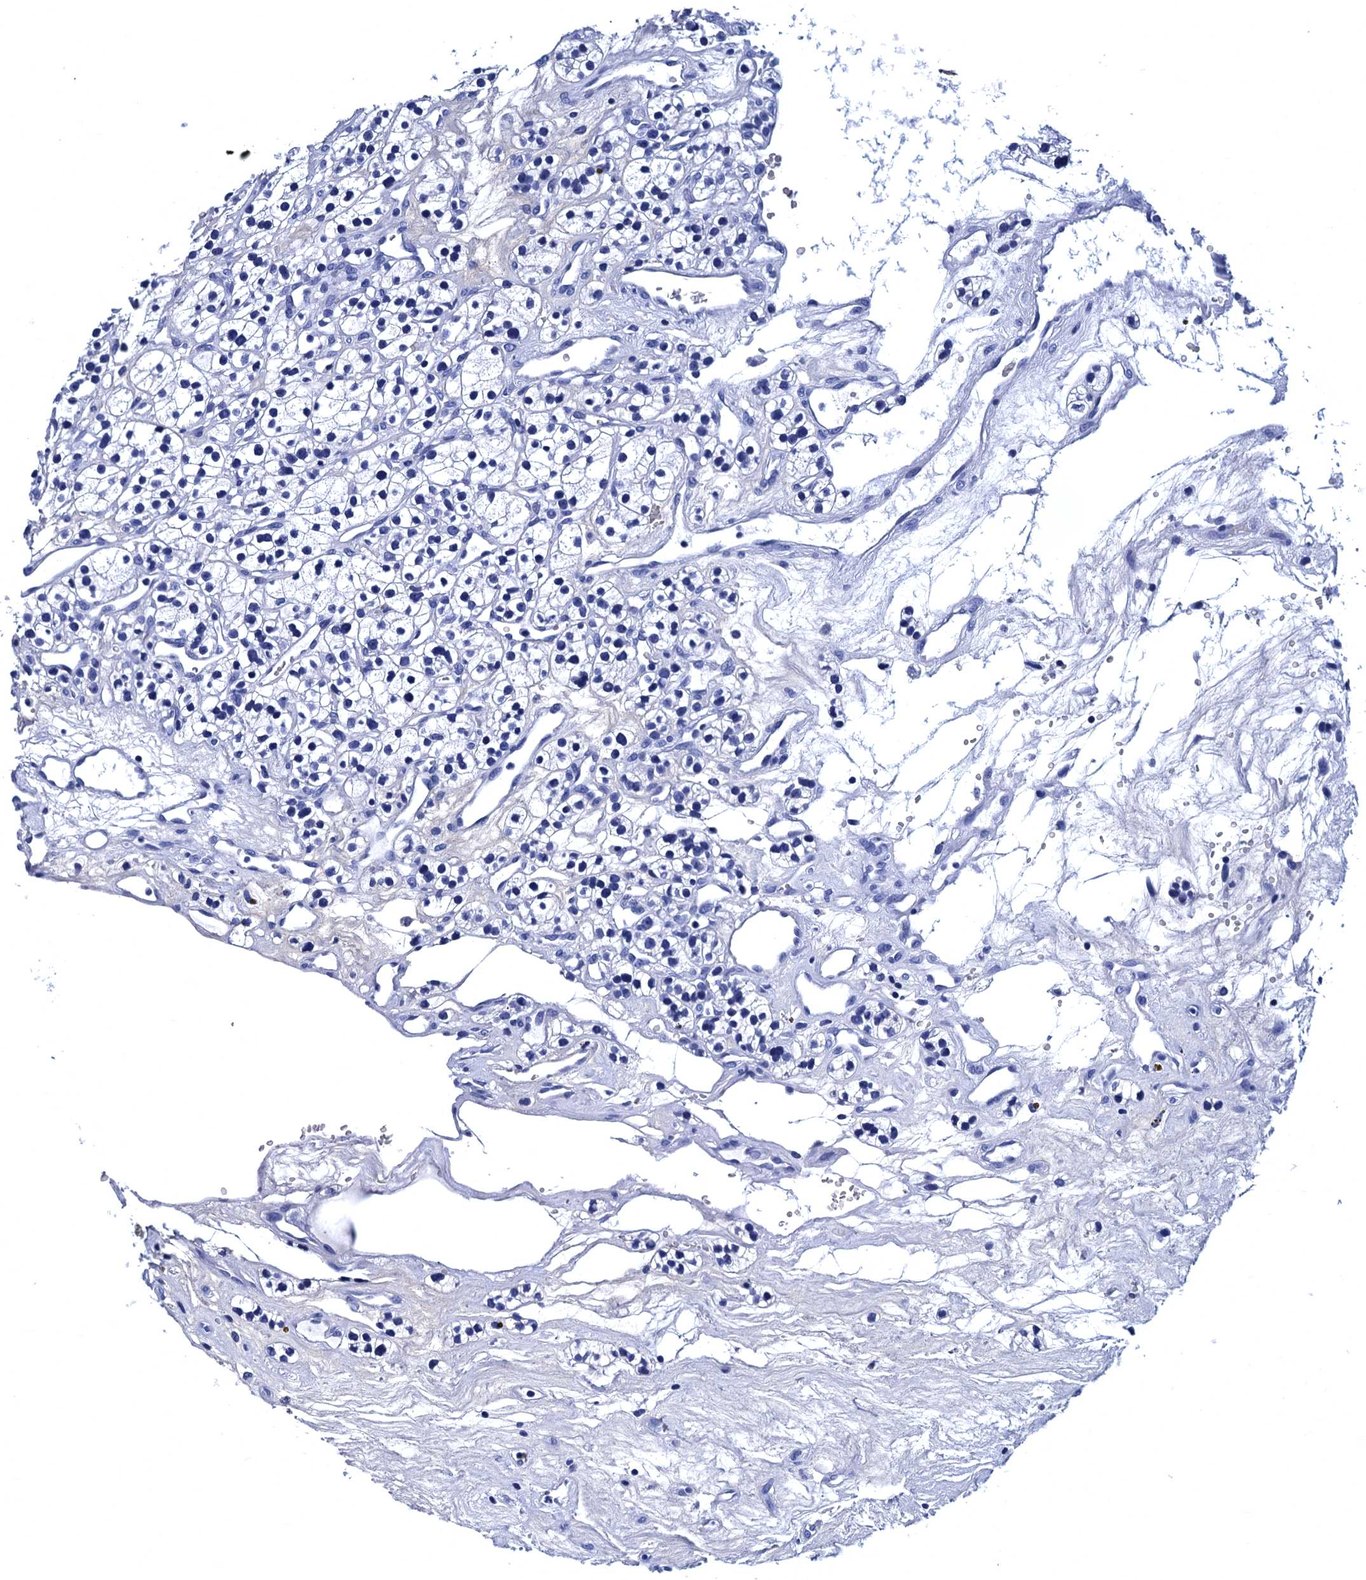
{"staining": {"intensity": "negative", "quantity": "none", "location": "none"}, "tissue": "renal cancer", "cell_type": "Tumor cells", "image_type": "cancer", "snomed": [{"axis": "morphology", "description": "Adenocarcinoma, NOS"}, {"axis": "topography", "description": "Kidney"}], "caption": "Immunohistochemistry of renal adenocarcinoma exhibits no expression in tumor cells. (DAB IHC with hematoxylin counter stain).", "gene": "MYBPC3", "patient": {"sex": "female", "age": 57}}